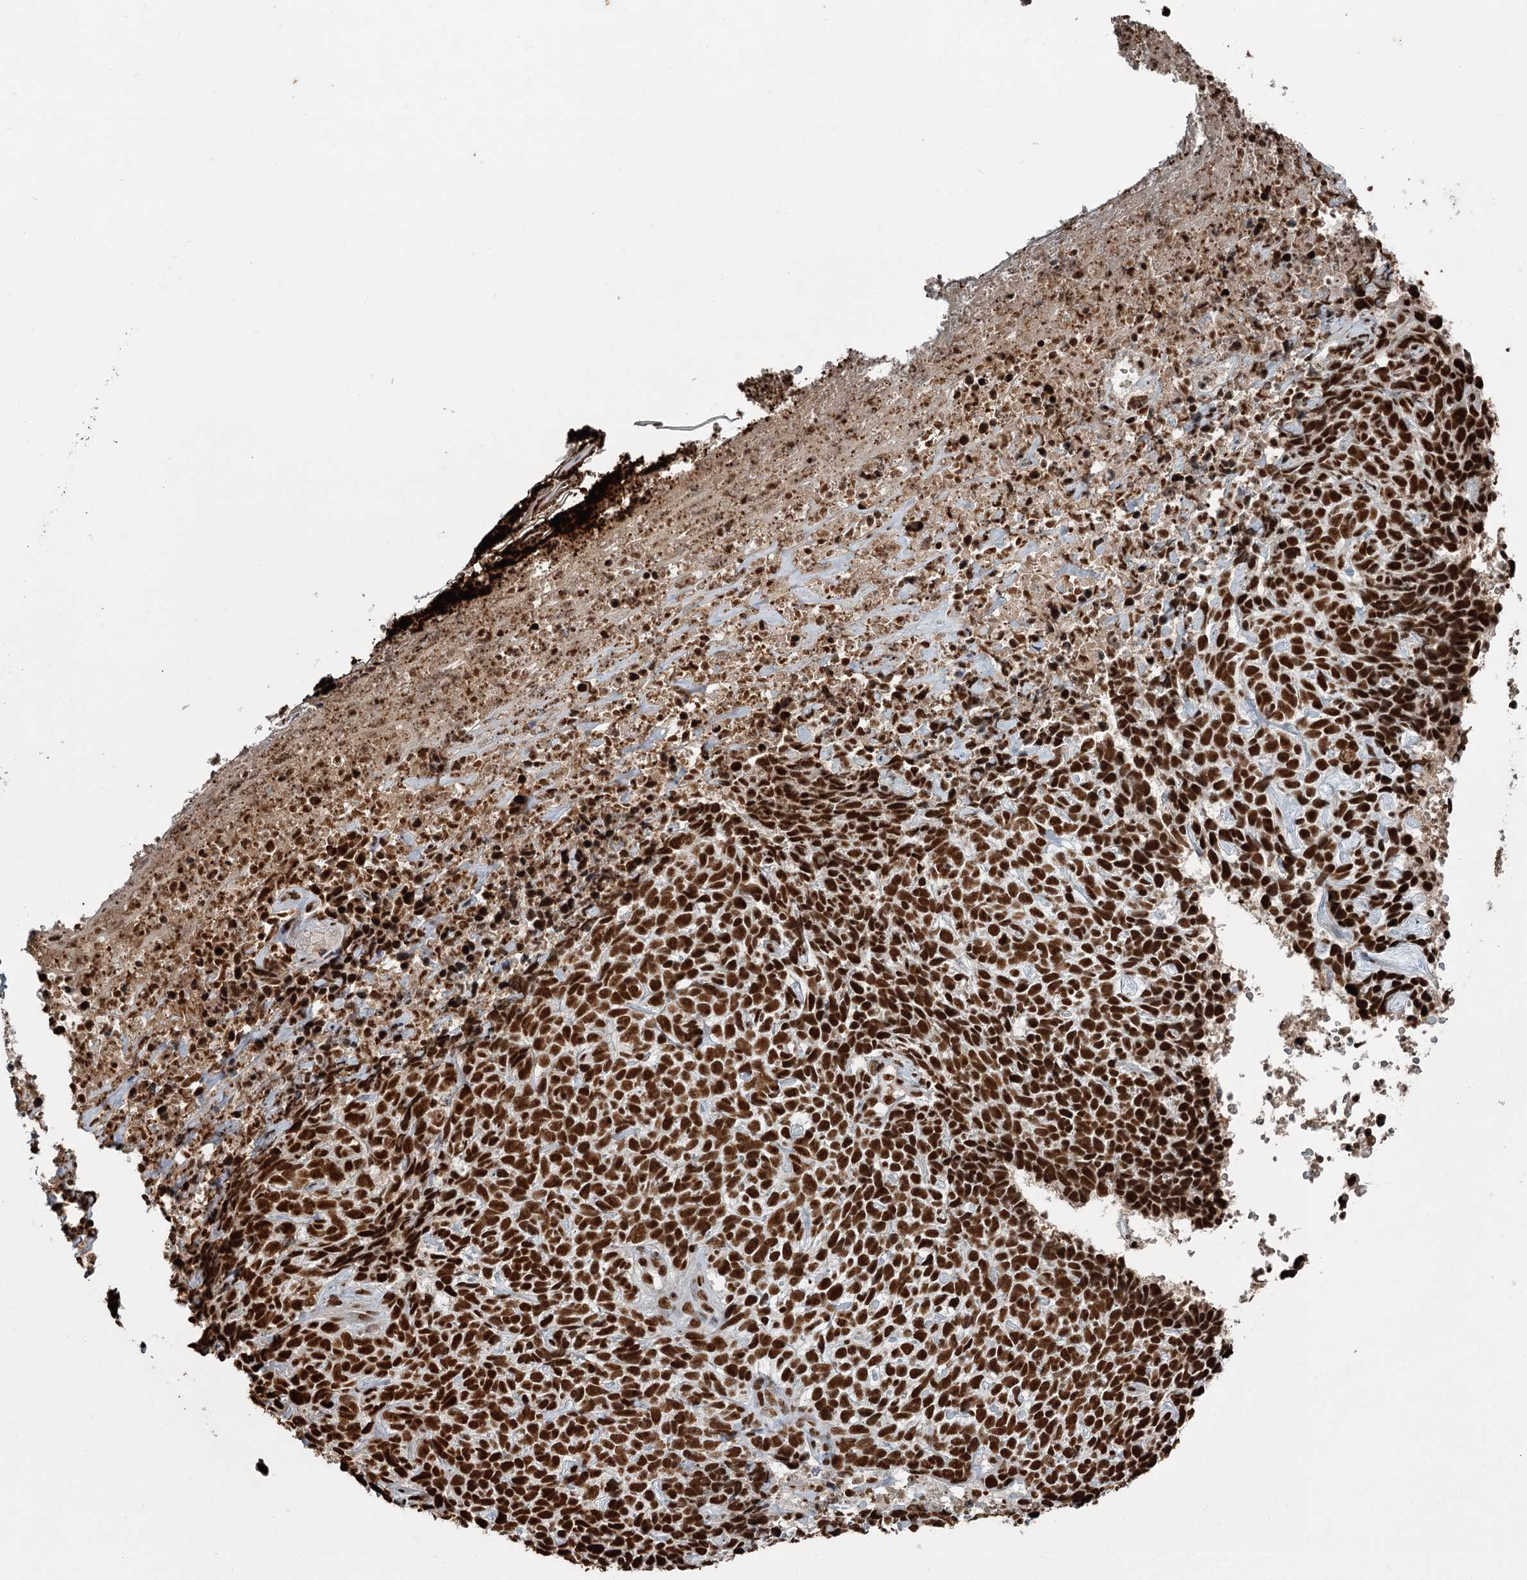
{"staining": {"intensity": "strong", "quantity": ">75%", "location": "nuclear"}, "tissue": "skin cancer", "cell_type": "Tumor cells", "image_type": "cancer", "snomed": [{"axis": "morphology", "description": "Basal cell carcinoma"}, {"axis": "topography", "description": "Skin"}], "caption": "IHC of human skin basal cell carcinoma demonstrates high levels of strong nuclear expression in about >75% of tumor cells.", "gene": "RBBP7", "patient": {"sex": "female", "age": 84}}